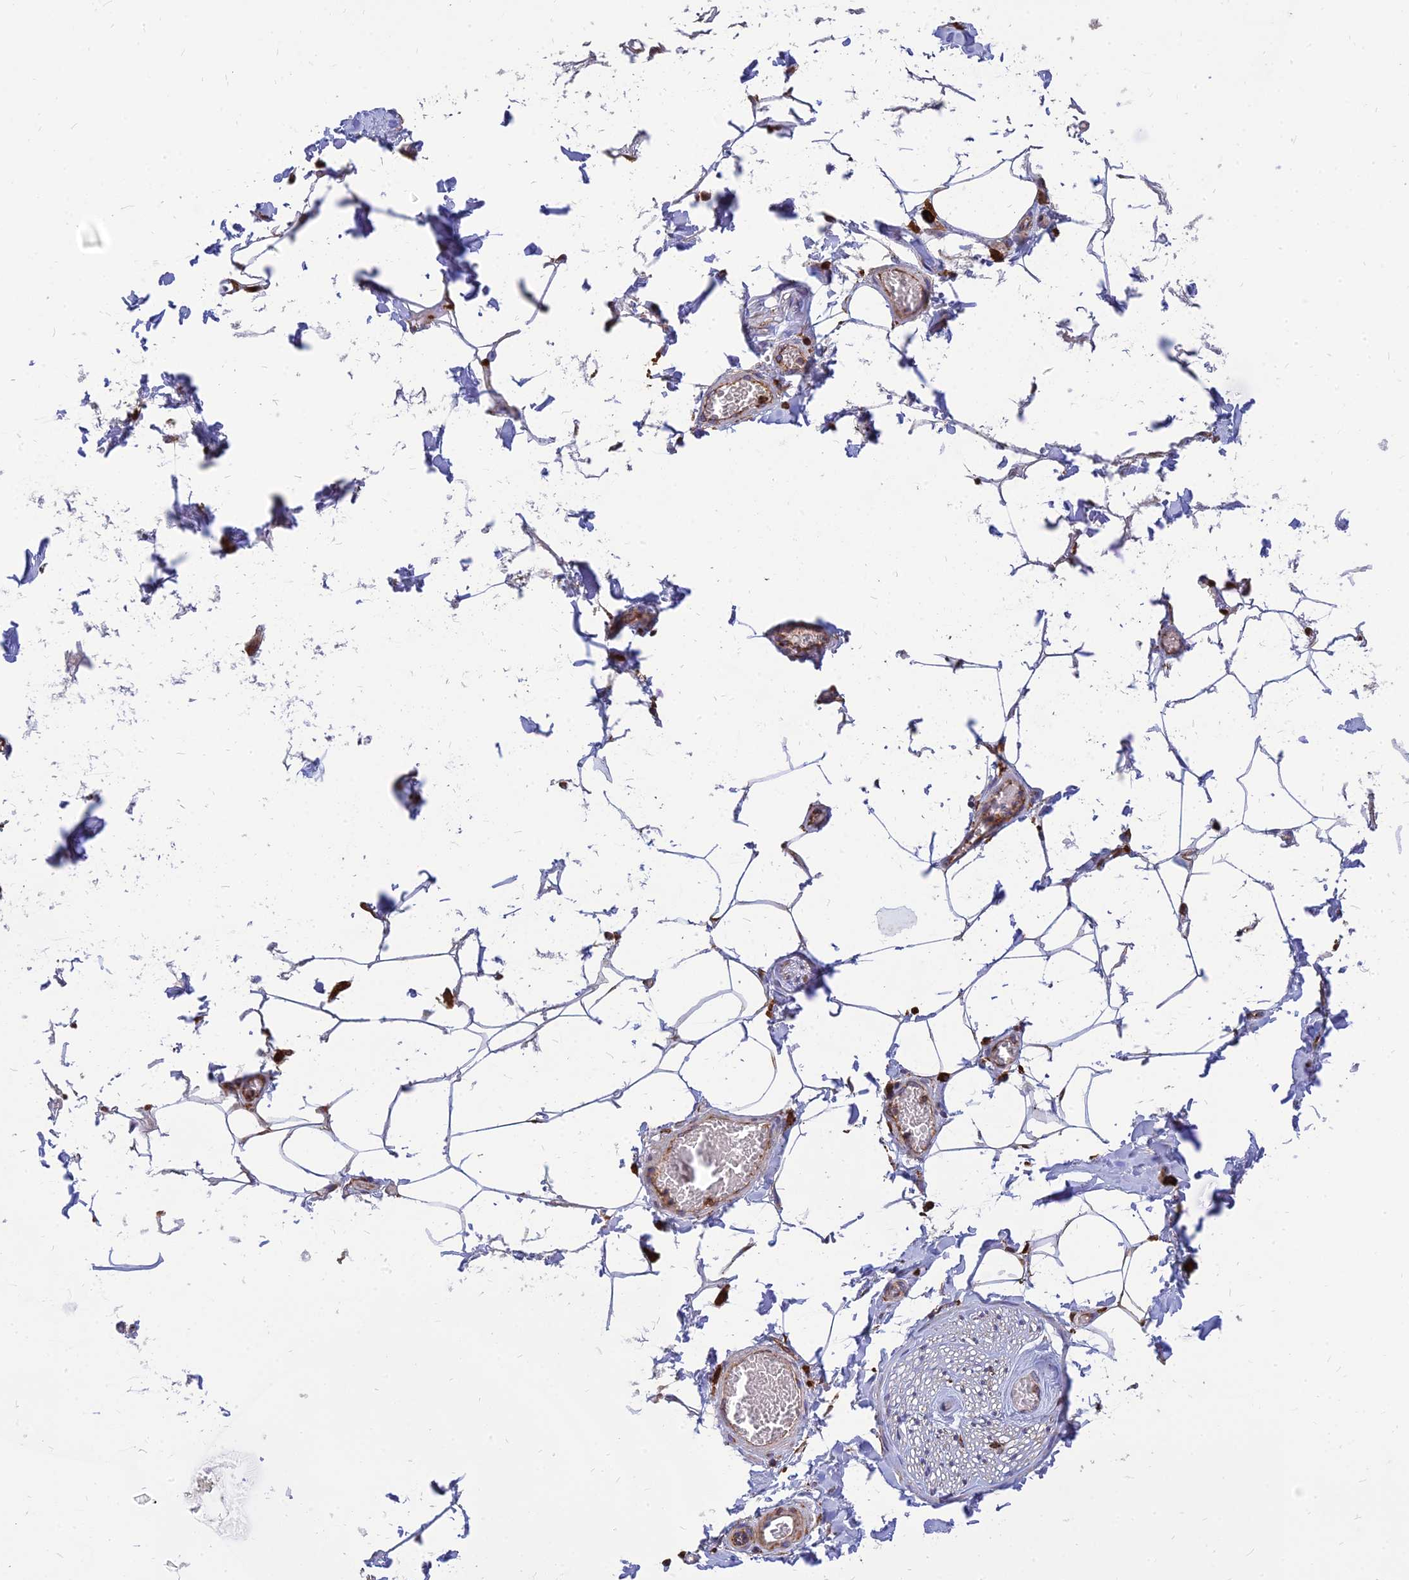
{"staining": {"intensity": "strong", "quantity": "<25%", "location": "cytoplasmic/membranous"}, "tissue": "adipose tissue", "cell_type": "Adipocytes", "image_type": "normal", "snomed": [{"axis": "morphology", "description": "Normal tissue, NOS"}, {"axis": "topography", "description": "Soft tissue"}, {"axis": "topography", "description": "Adipose tissue"}, {"axis": "topography", "description": "Vascular tissue"}, {"axis": "topography", "description": "Peripheral nerve tissue"}], "caption": "Adipocytes exhibit strong cytoplasmic/membranous staining in approximately <25% of cells in normal adipose tissue. Using DAB (3,3'-diaminobenzidine) (brown) and hematoxylin (blue) stains, captured at high magnification using brightfield microscopy.", "gene": "THUMPD2", "patient": {"sex": "male", "age": 46}}